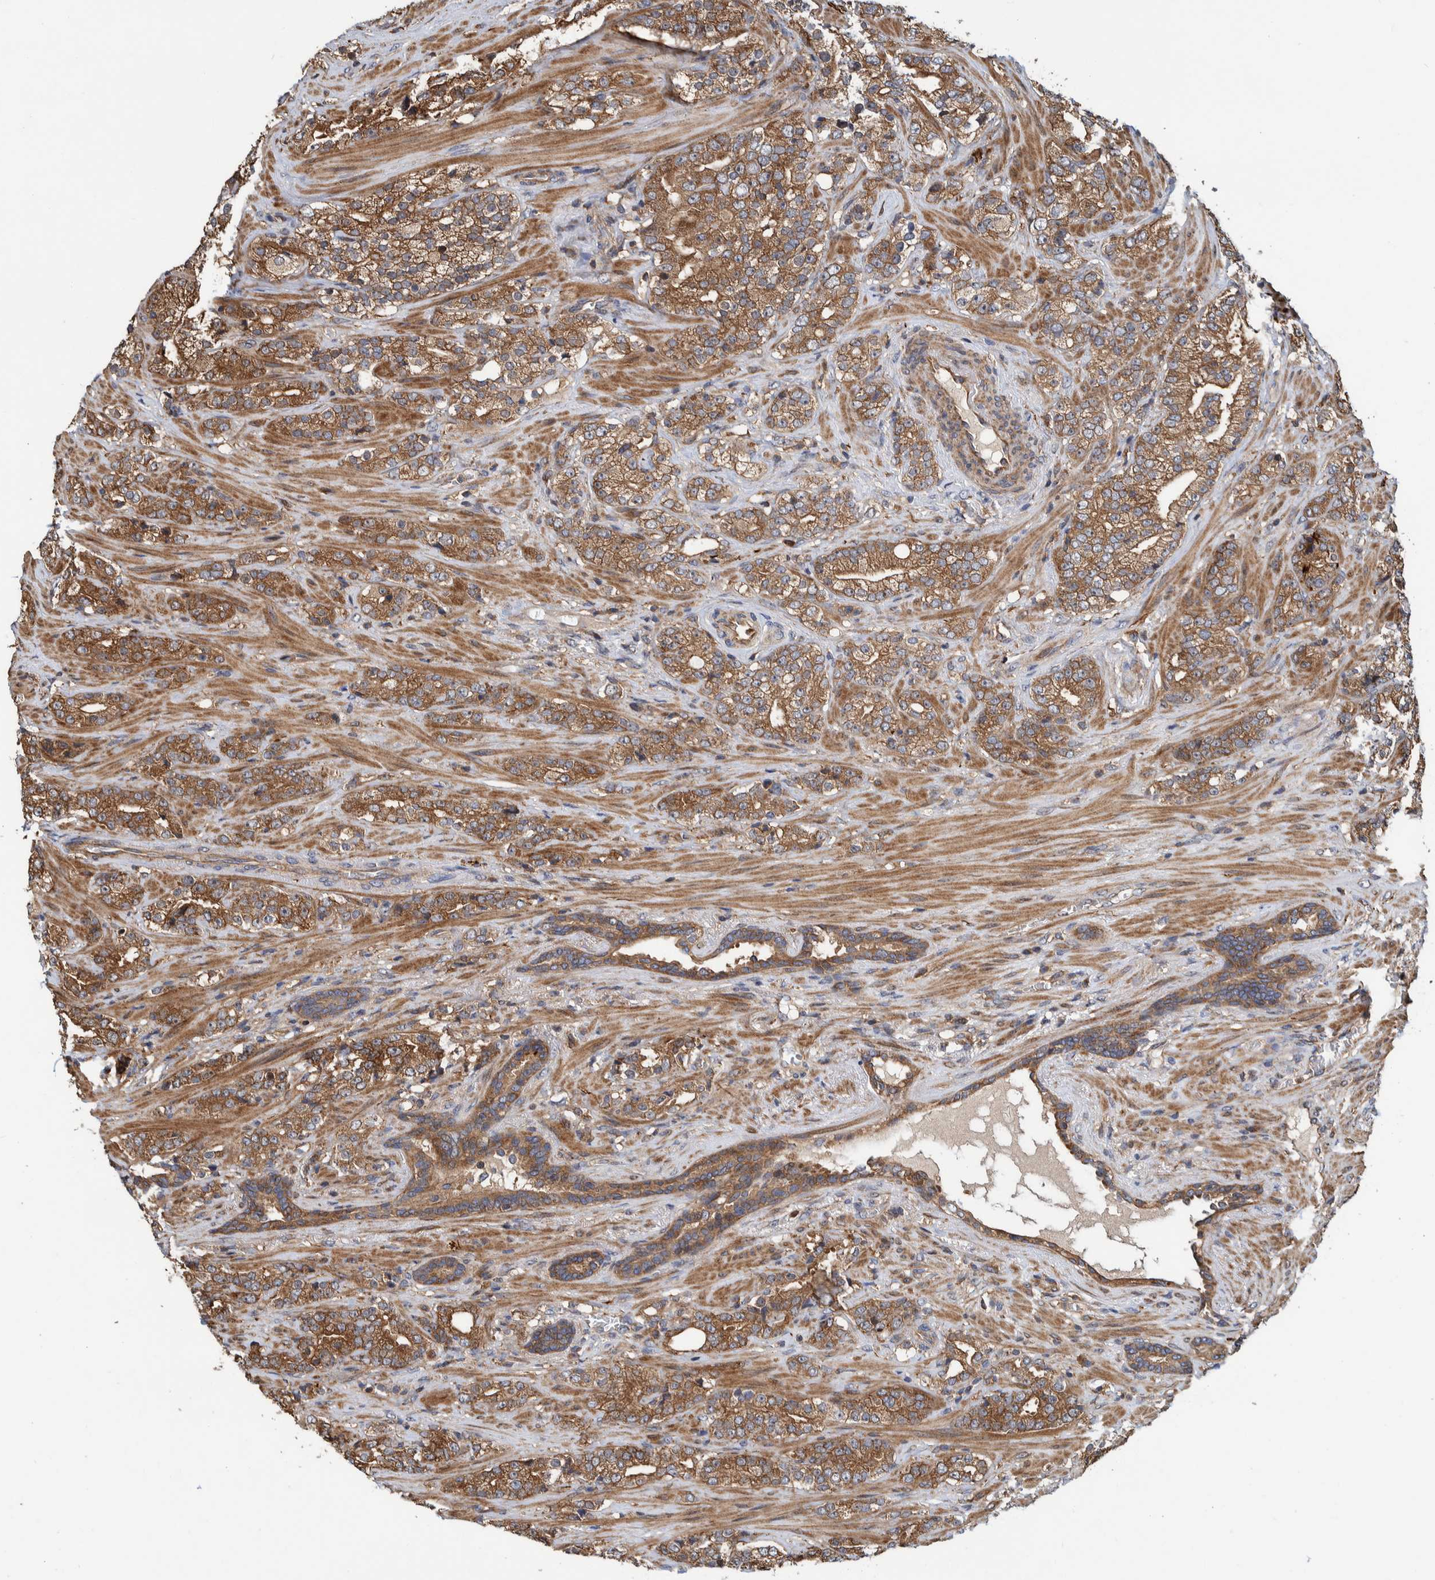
{"staining": {"intensity": "strong", "quantity": ">75%", "location": "cytoplasmic/membranous"}, "tissue": "prostate cancer", "cell_type": "Tumor cells", "image_type": "cancer", "snomed": [{"axis": "morphology", "description": "Adenocarcinoma, High grade"}, {"axis": "topography", "description": "Prostate"}], "caption": "Prostate cancer (high-grade adenocarcinoma) stained with immunohistochemistry reveals strong cytoplasmic/membranous positivity in approximately >75% of tumor cells.", "gene": "CCDC57", "patient": {"sex": "male", "age": 71}}